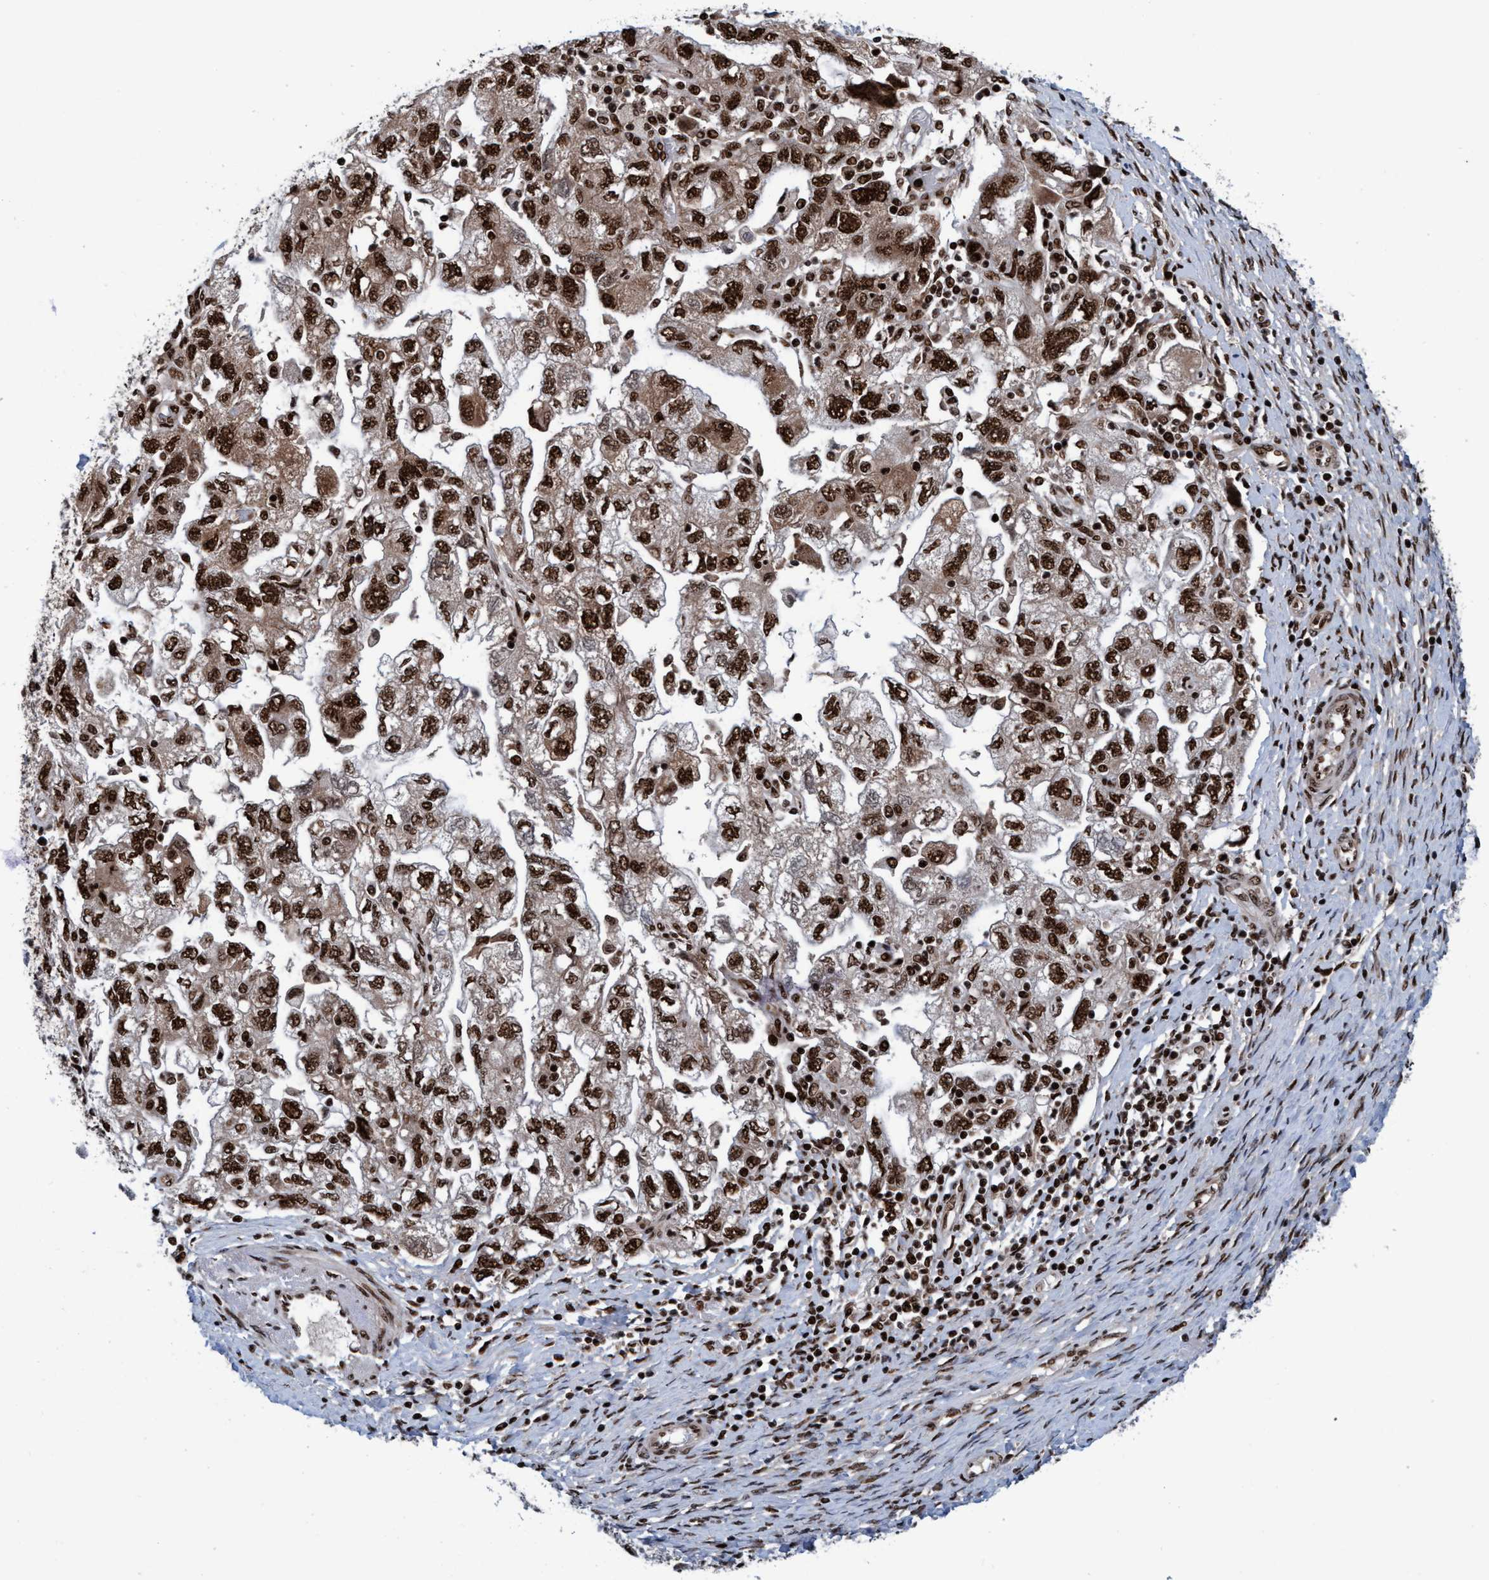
{"staining": {"intensity": "strong", "quantity": ">75%", "location": "nuclear"}, "tissue": "ovarian cancer", "cell_type": "Tumor cells", "image_type": "cancer", "snomed": [{"axis": "morphology", "description": "Carcinoma, NOS"}, {"axis": "morphology", "description": "Cystadenocarcinoma, serous, NOS"}, {"axis": "topography", "description": "Ovary"}], "caption": "A high amount of strong nuclear expression is identified in approximately >75% of tumor cells in ovarian cancer tissue.", "gene": "TOPBP1", "patient": {"sex": "female", "age": 69}}